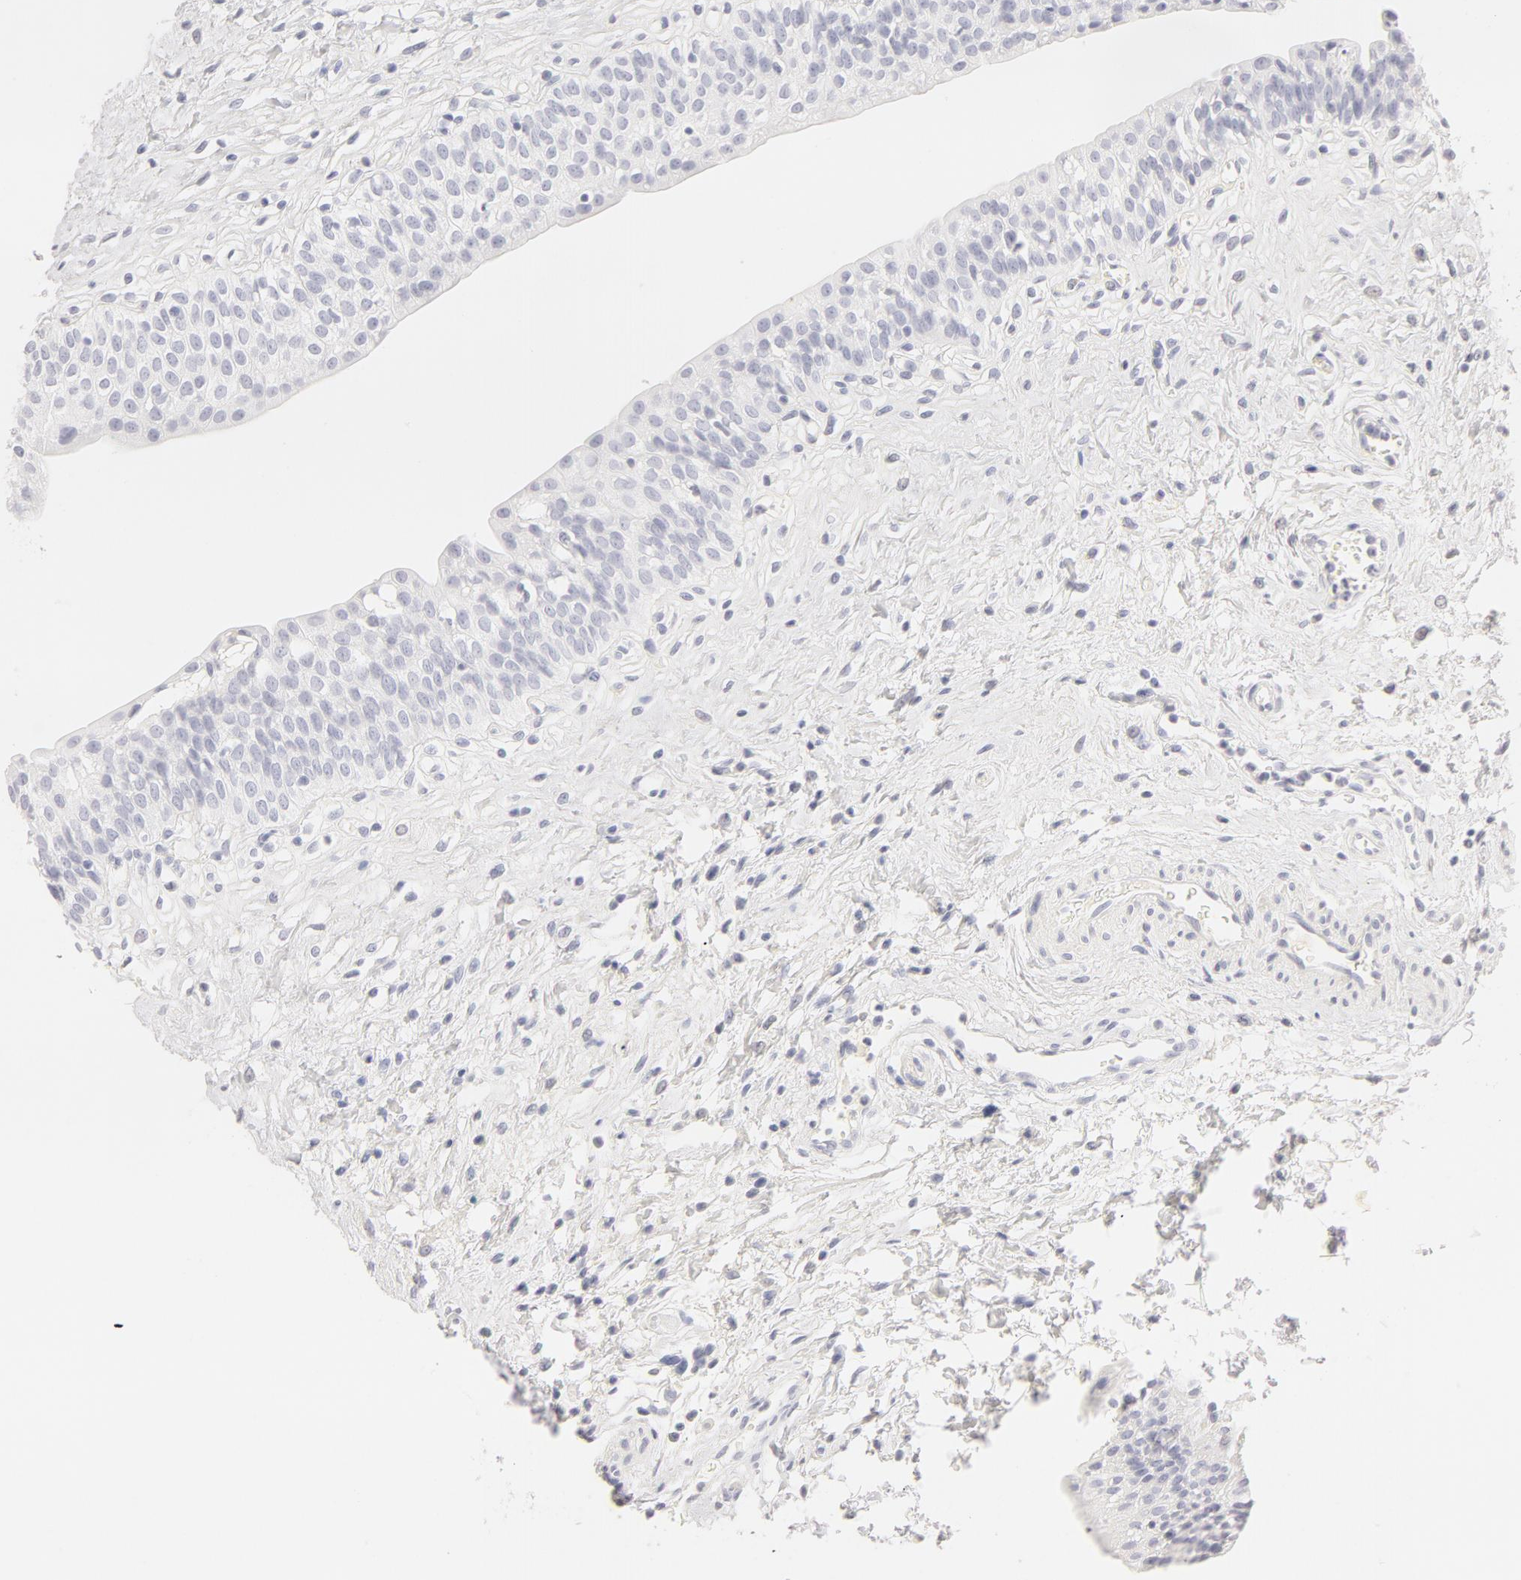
{"staining": {"intensity": "negative", "quantity": "none", "location": "none"}, "tissue": "urinary bladder", "cell_type": "Urothelial cells", "image_type": "normal", "snomed": [{"axis": "morphology", "description": "Adenocarcinoma, NOS"}, {"axis": "topography", "description": "Urinary bladder"}], "caption": "This micrograph is of unremarkable urinary bladder stained with immunohistochemistry (IHC) to label a protein in brown with the nuclei are counter-stained blue. There is no staining in urothelial cells. (Stains: DAB IHC with hematoxylin counter stain, Microscopy: brightfield microscopy at high magnification).", "gene": "LGALS7B", "patient": {"sex": "male", "age": 61}}